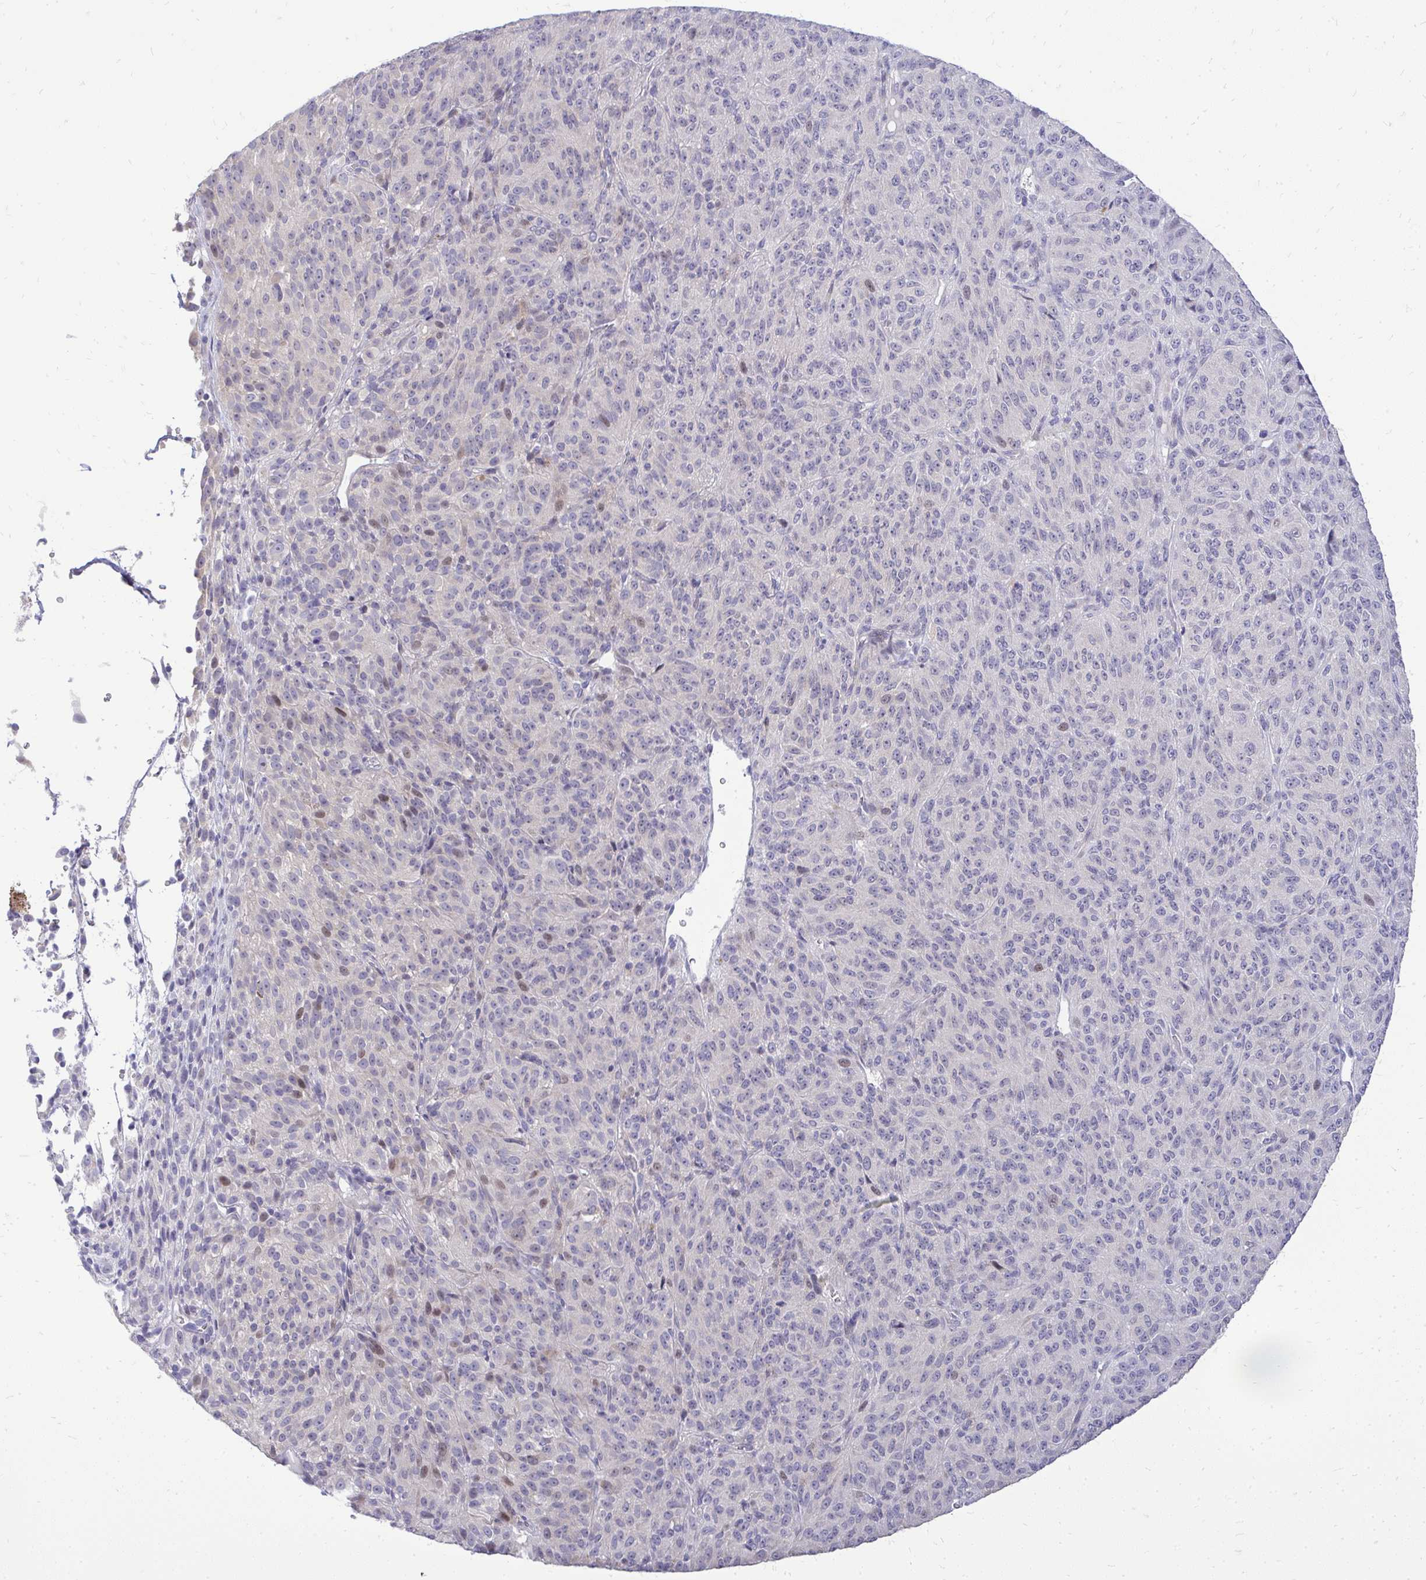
{"staining": {"intensity": "weak", "quantity": "<25%", "location": "nuclear"}, "tissue": "melanoma", "cell_type": "Tumor cells", "image_type": "cancer", "snomed": [{"axis": "morphology", "description": "Malignant melanoma, Metastatic site"}, {"axis": "topography", "description": "Brain"}], "caption": "Immunohistochemistry (IHC) photomicrograph of melanoma stained for a protein (brown), which shows no expression in tumor cells.", "gene": "OR8D1", "patient": {"sex": "female", "age": 56}}